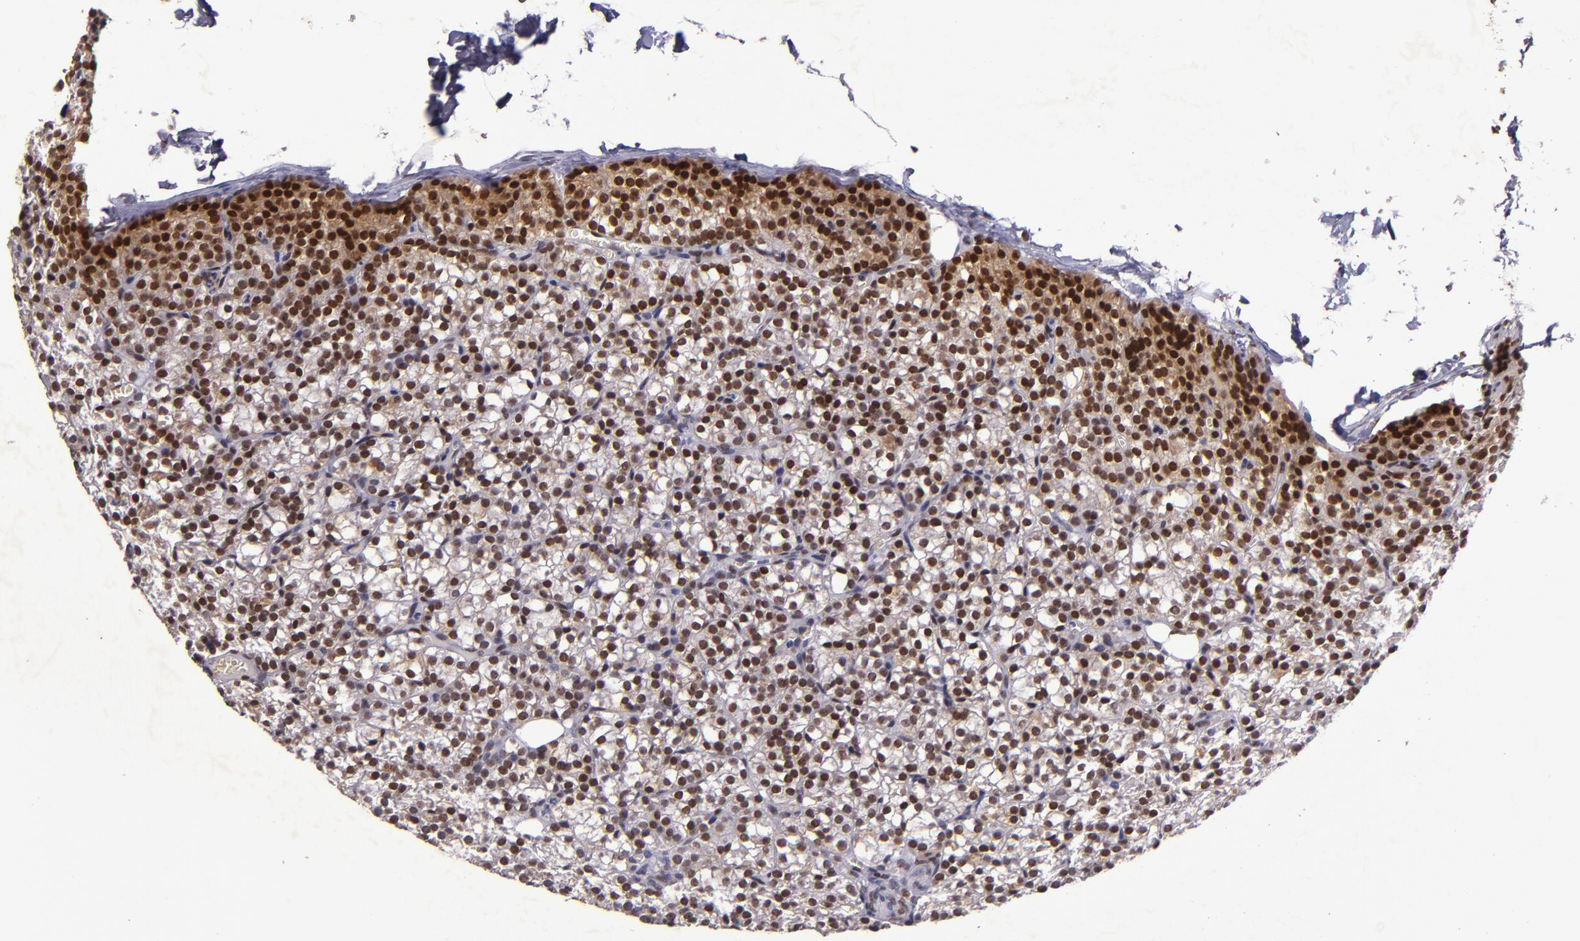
{"staining": {"intensity": "strong", "quantity": ">75%", "location": "cytoplasmic/membranous,nuclear"}, "tissue": "parathyroid gland", "cell_type": "Glandular cells", "image_type": "normal", "snomed": [{"axis": "morphology", "description": "Normal tissue, NOS"}, {"axis": "topography", "description": "Parathyroid gland"}], "caption": "Immunohistochemistry (IHC) photomicrograph of normal parathyroid gland: parathyroid gland stained using immunohistochemistry displays high levels of strong protein expression localized specifically in the cytoplasmic/membranous,nuclear of glandular cells, appearing as a cytoplasmic/membranous,nuclear brown color.", "gene": "MGMT", "patient": {"sex": "female", "age": 17}}